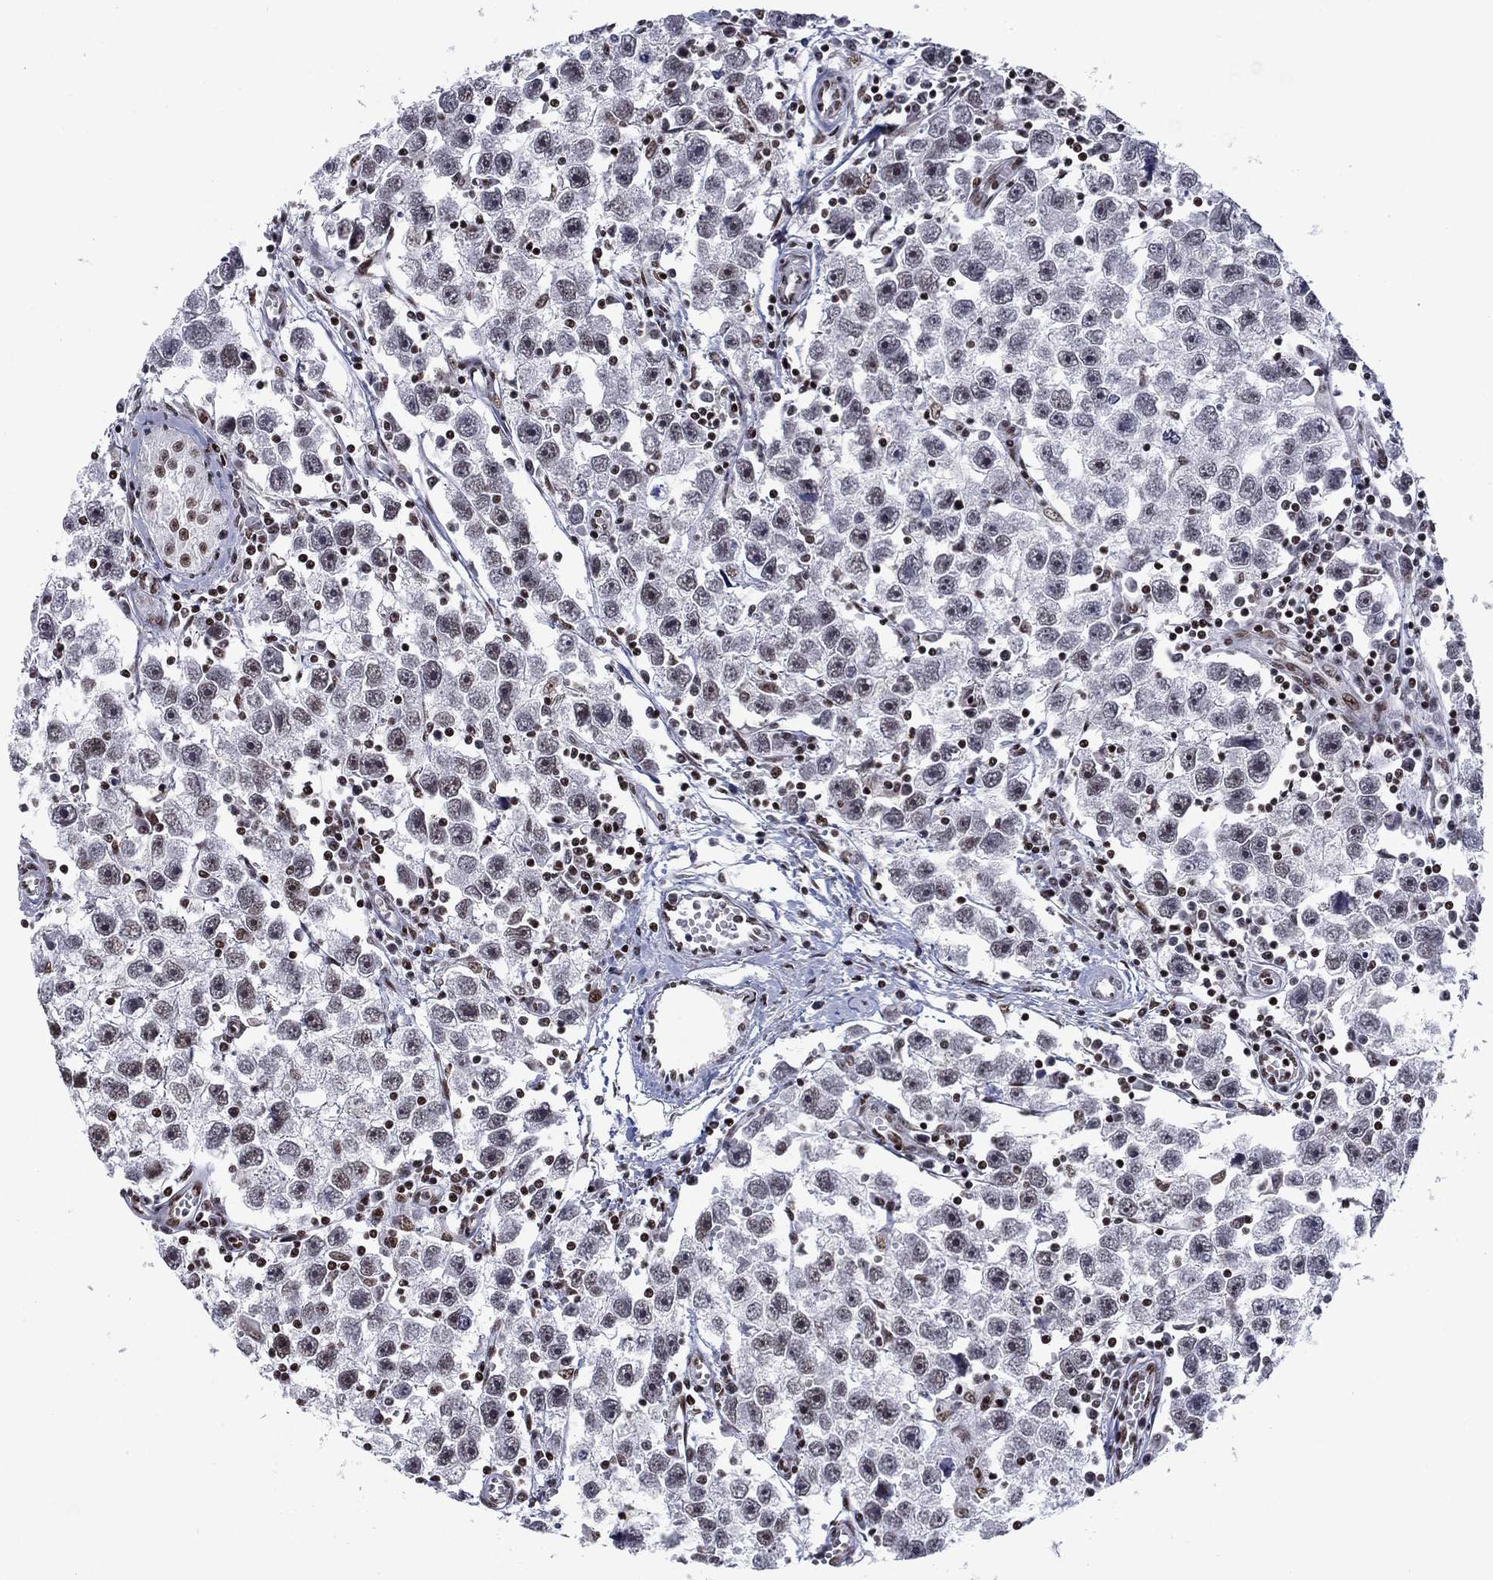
{"staining": {"intensity": "negative", "quantity": "none", "location": "none"}, "tissue": "testis cancer", "cell_type": "Tumor cells", "image_type": "cancer", "snomed": [{"axis": "morphology", "description": "Seminoma, NOS"}, {"axis": "topography", "description": "Testis"}], "caption": "Tumor cells are negative for protein expression in human testis cancer (seminoma).", "gene": "RPRD1B", "patient": {"sex": "male", "age": 30}}